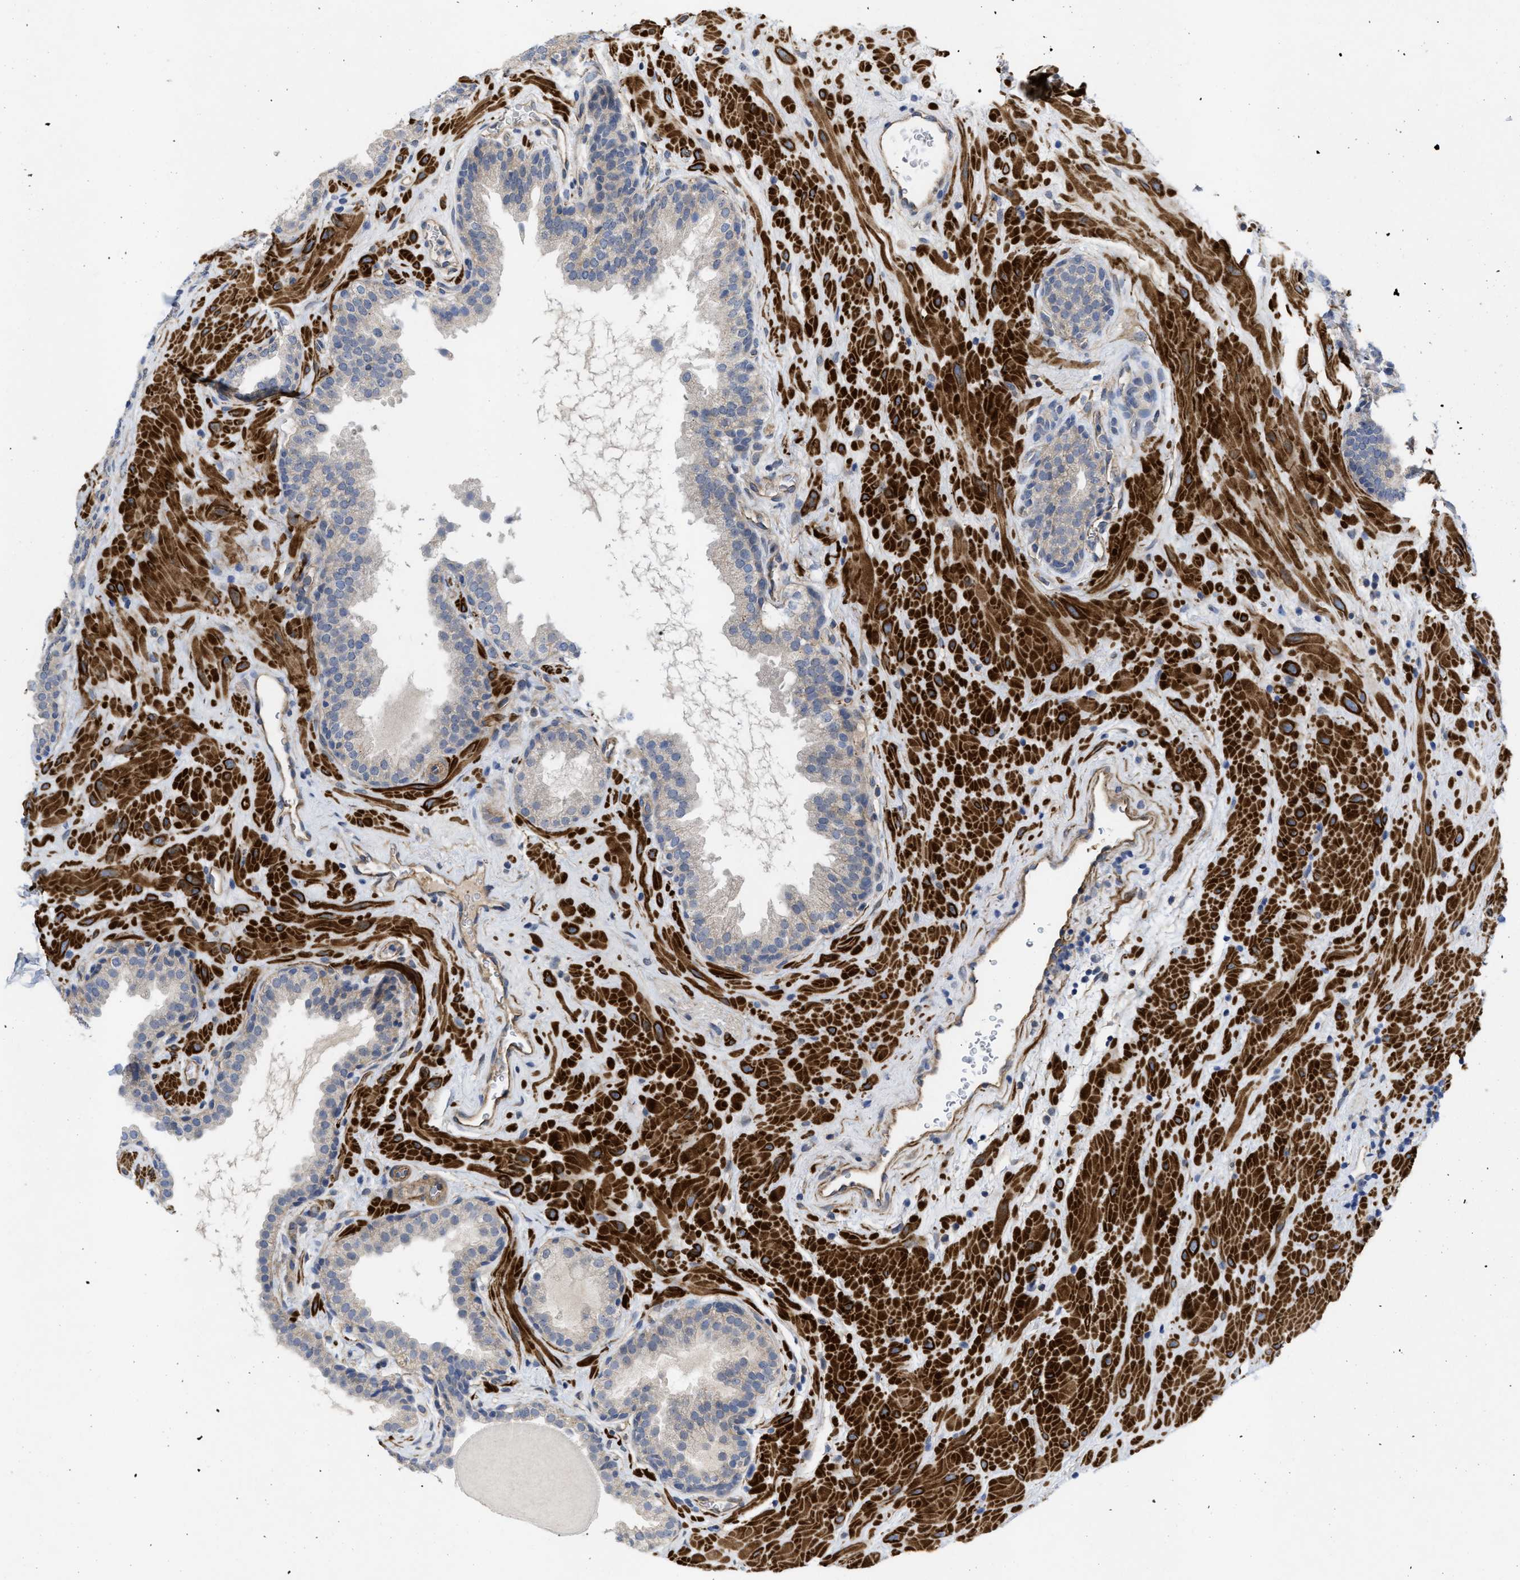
{"staining": {"intensity": "weak", "quantity": "<25%", "location": "cytoplasmic/membranous"}, "tissue": "prostate", "cell_type": "Glandular cells", "image_type": "normal", "snomed": [{"axis": "morphology", "description": "Normal tissue, NOS"}, {"axis": "topography", "description": "Prostate"}], "caption": "Immunohistochemistry (IHC) of benign human prostate displays no expression in glandular cells.", "gene": "ARHGEF26", "patient": {"sex": "male", "age": 51}}